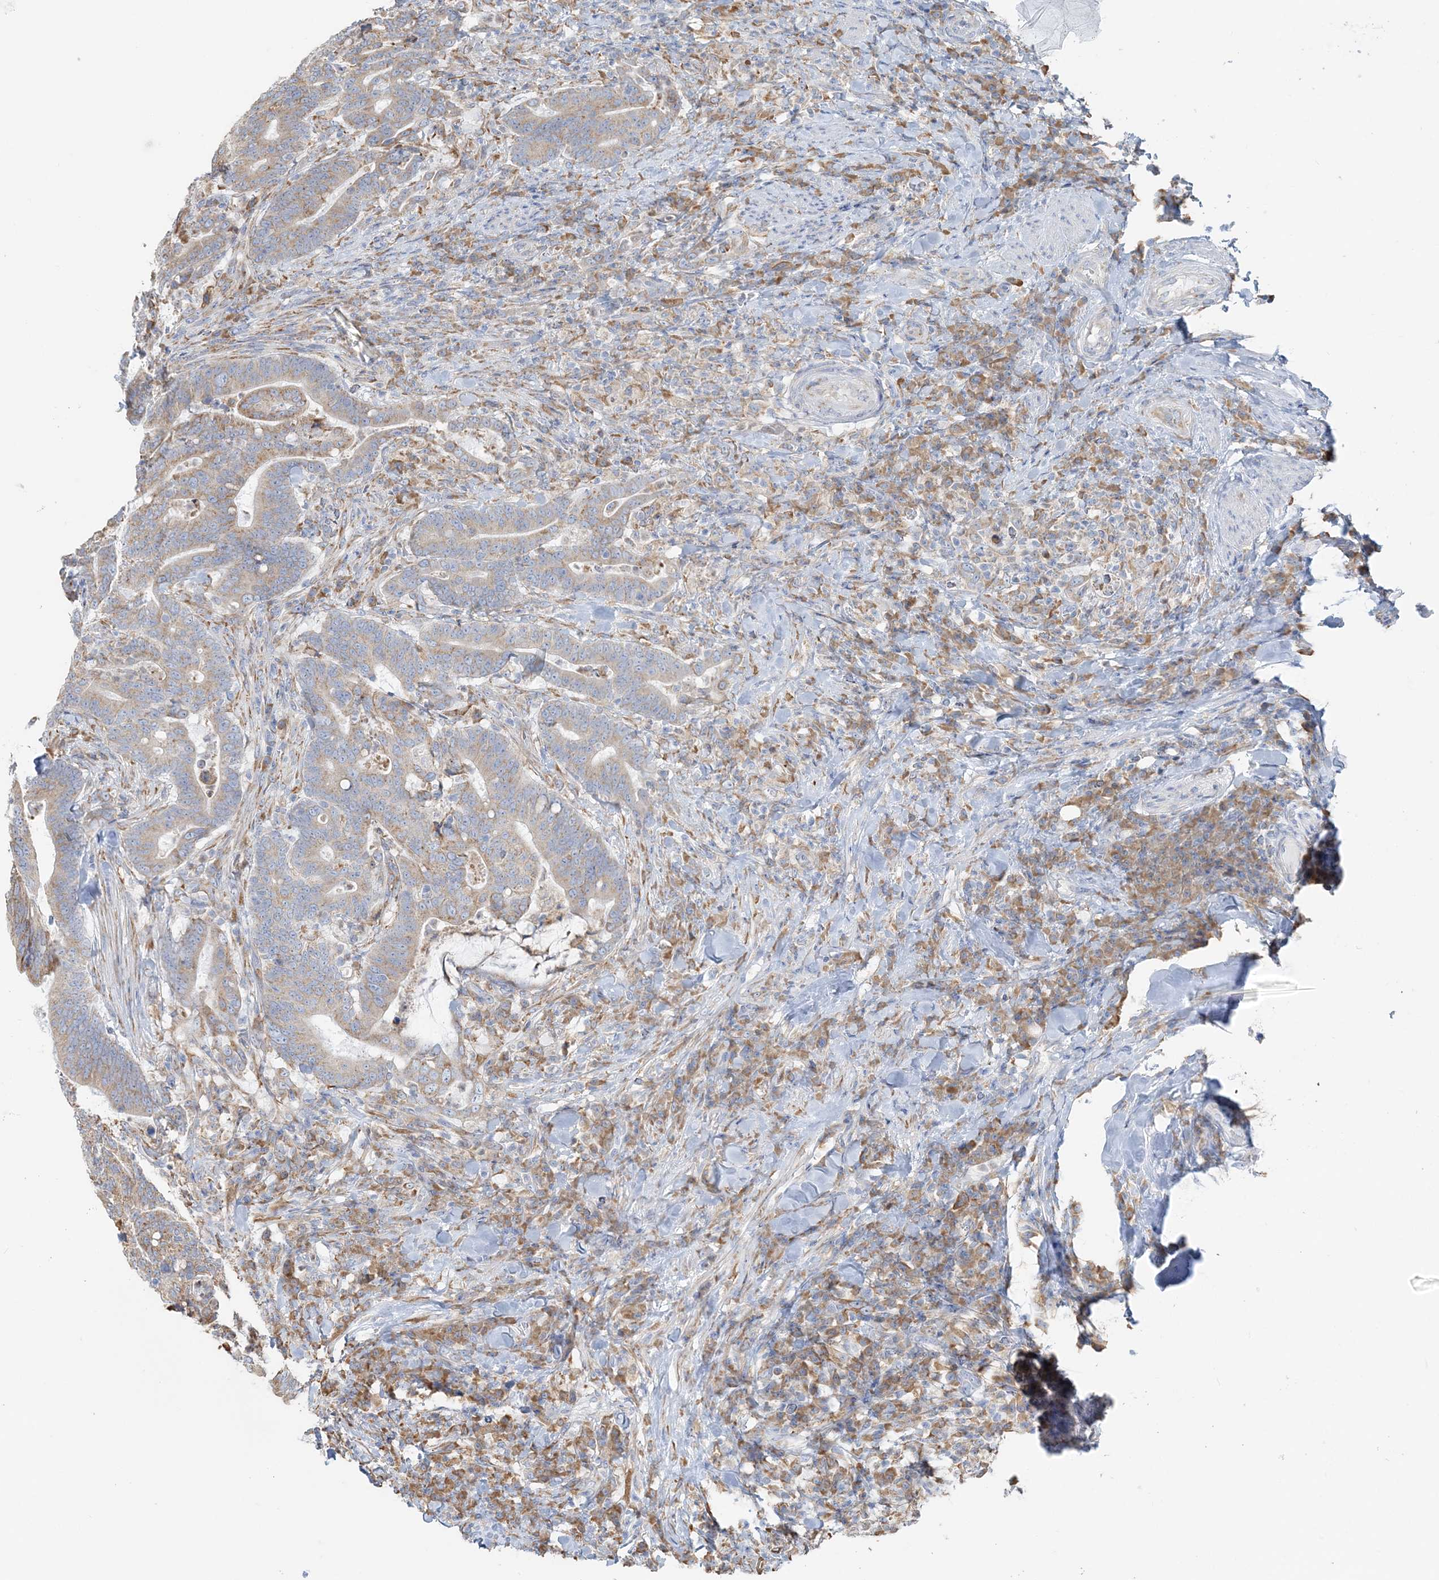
{"staining": {"intensity": "weak", "quantity": ">75%", "location": "cytoplasmic/membranous"}, "tissue": "colorectal cancer", "cell_type": "Tumor cells", "image_type": "cancer", "snomed": [{"axis": "morphology", "description": "Adenocarcinoma, NOS"}, {"axis": "topography", "description": "Colon"}], "caption": "Adenocarcinoma (colorectal) stained with immunohistochemistry shows weak cytoplasmic/membranous expression in approximately >75% of tumor cells.", "gene": "TBC1D5", "patient": {"sex": "female", "age": 66}}